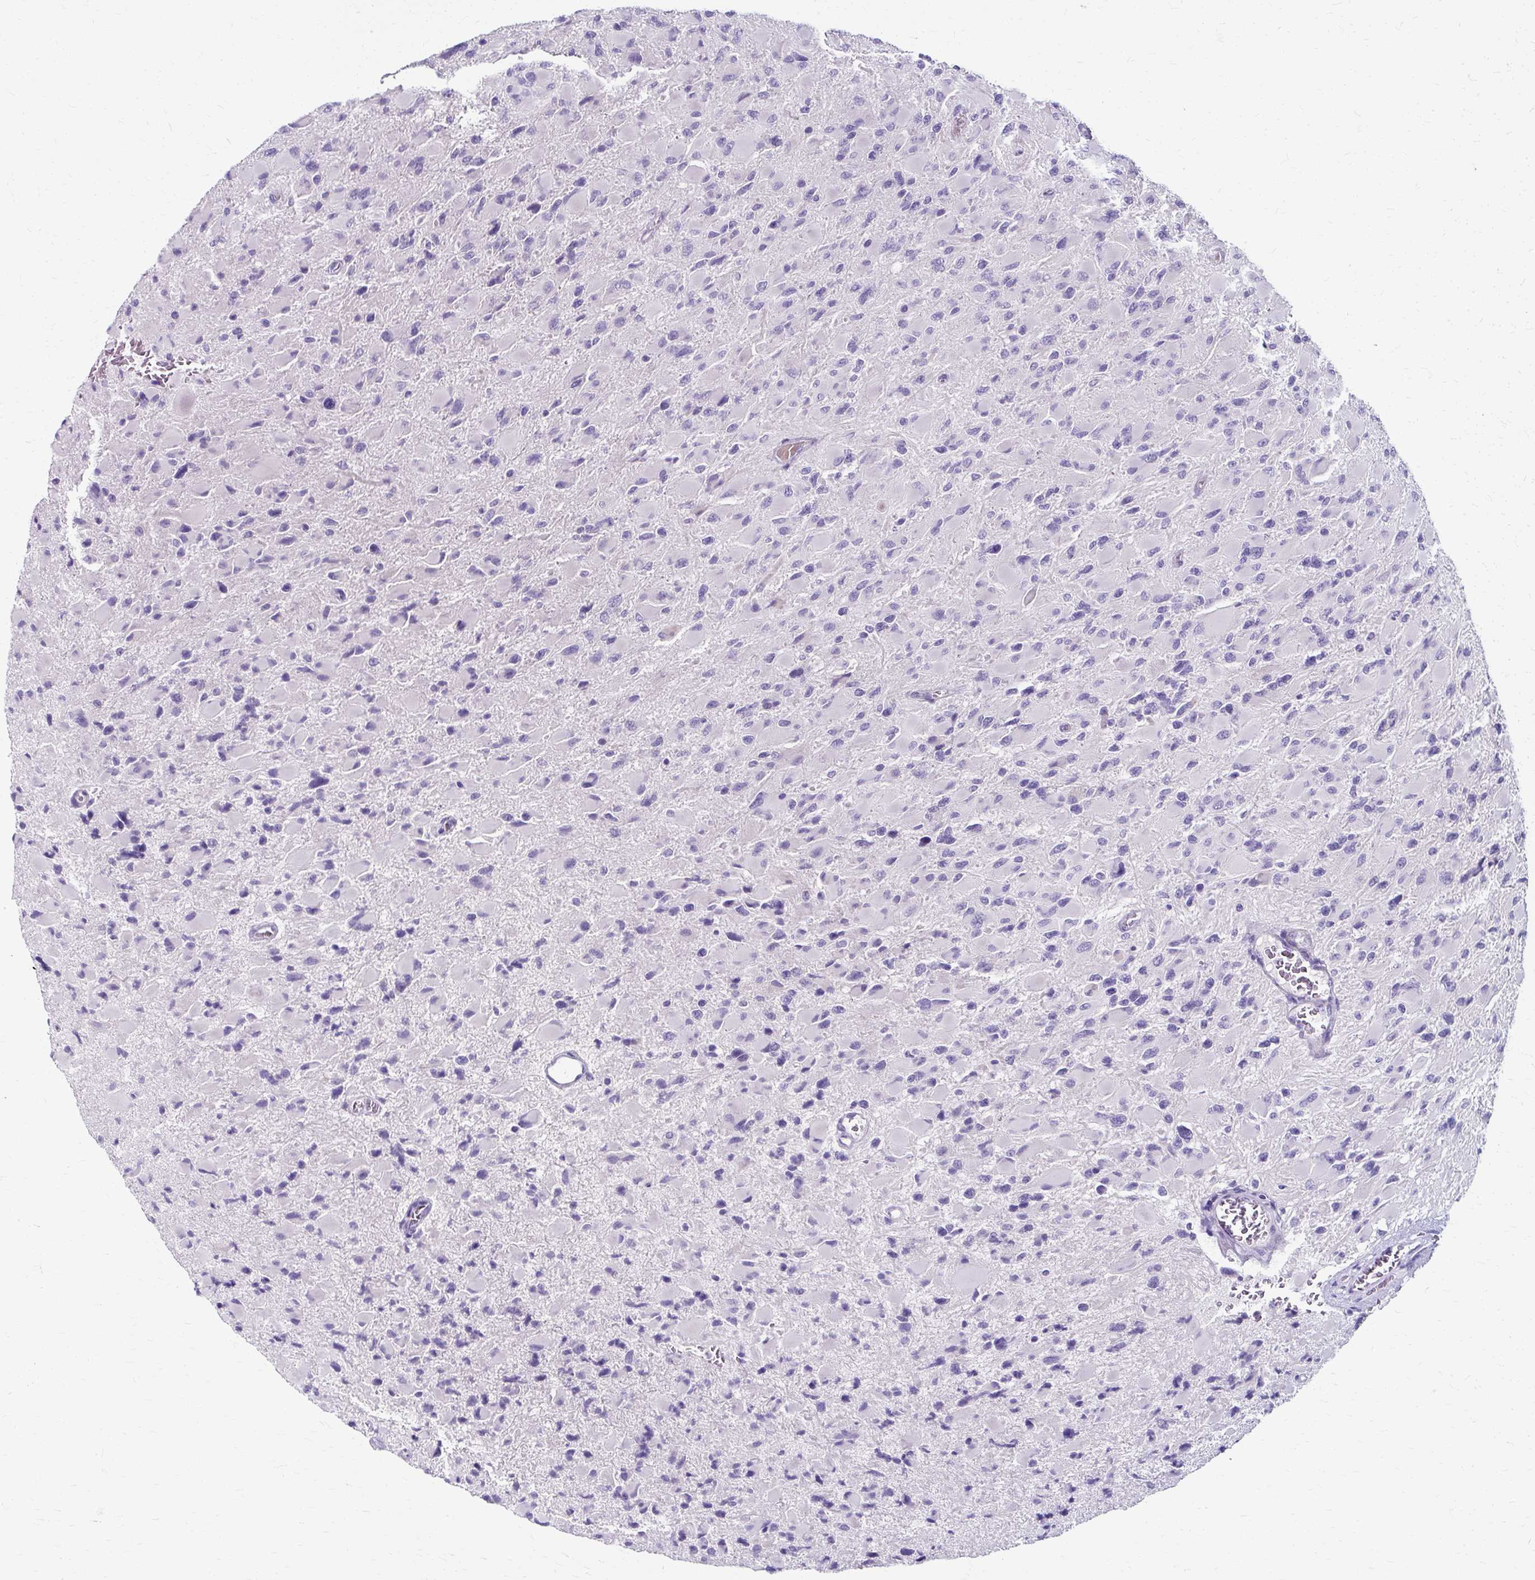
{"staining": {"intensity": "negative", "quantity": "none", "location": "none"}, "tissue": "glioma", "cell_type": "Tumor cells", "image_type": "cancer", "snomed": [{"axis": "morphology", "description": "Glioma, malignant, High grade"}, {"axis": "topography", "description": "Cerebral cortex"}], "caption": "Photomicrograph shows no significant protein expression in tumor cells of malignant glioma (high-grade).", "gene": "ZNF555", "patient": {"sex": "female", "age": 36}}